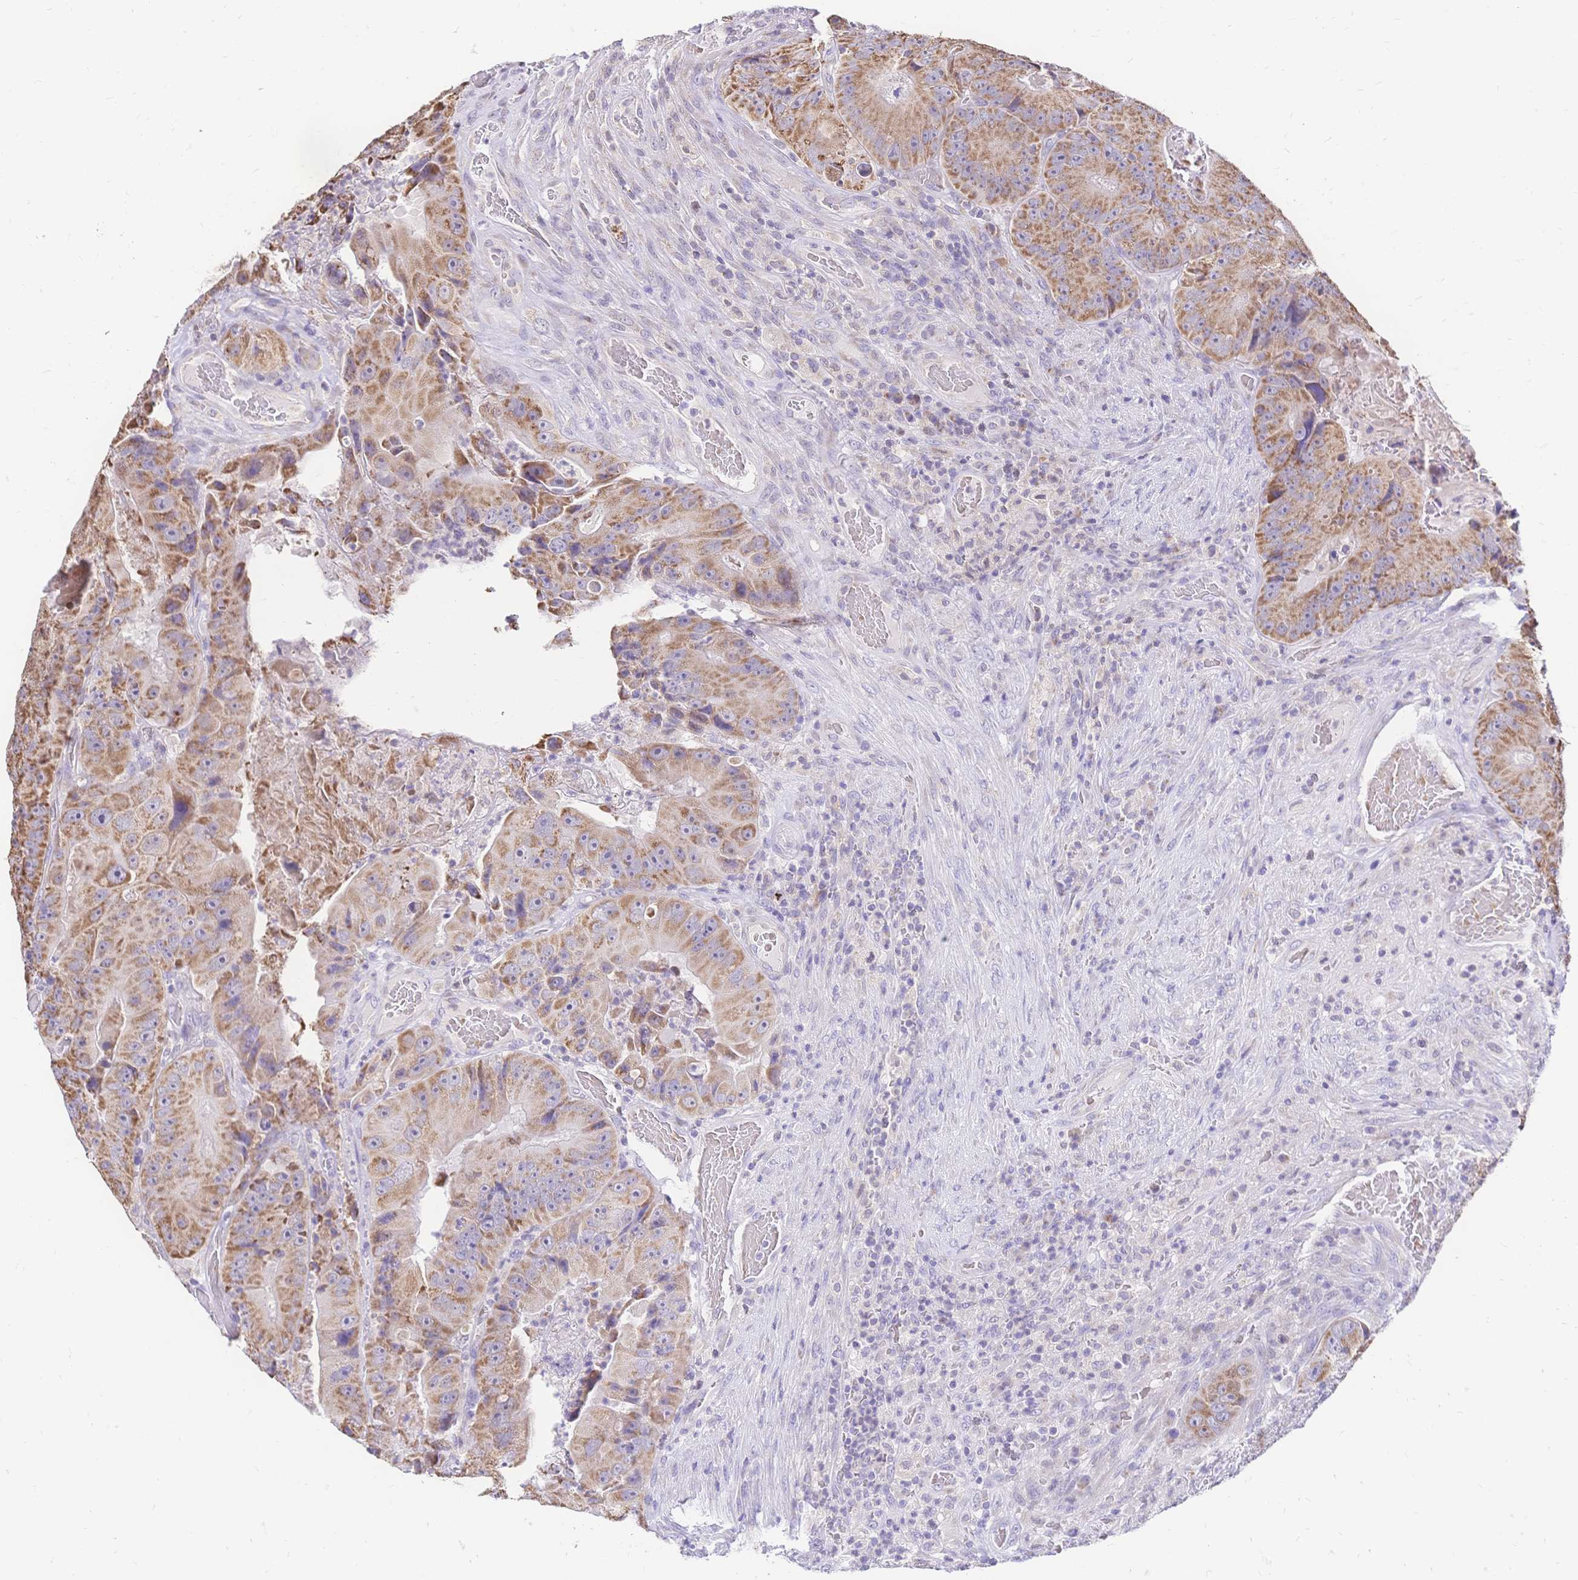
{"staining": {"intensity": "moderate", "quantity": ">75%", "location": "cytoplasmic/membranous"}, "tissue": "colorectal cancer", "cell_type": "Tumor cells", "image_type": "cancer", "snomed": [{"axis": "morphology", "description": "Adenocarcinoma, NOS"}, {"axis": "topography", "description": "Colon"}], "caption": "An immunohistochemistry (IHC) histopathology image of tumor tissue is shown. Protein staining in brown shows moderate cytoplasmic/membranous positivity in colorectal cancer within tumor cells.", "gene": "CLEC18B", "patient": {"sex": "female", "age": 86}}